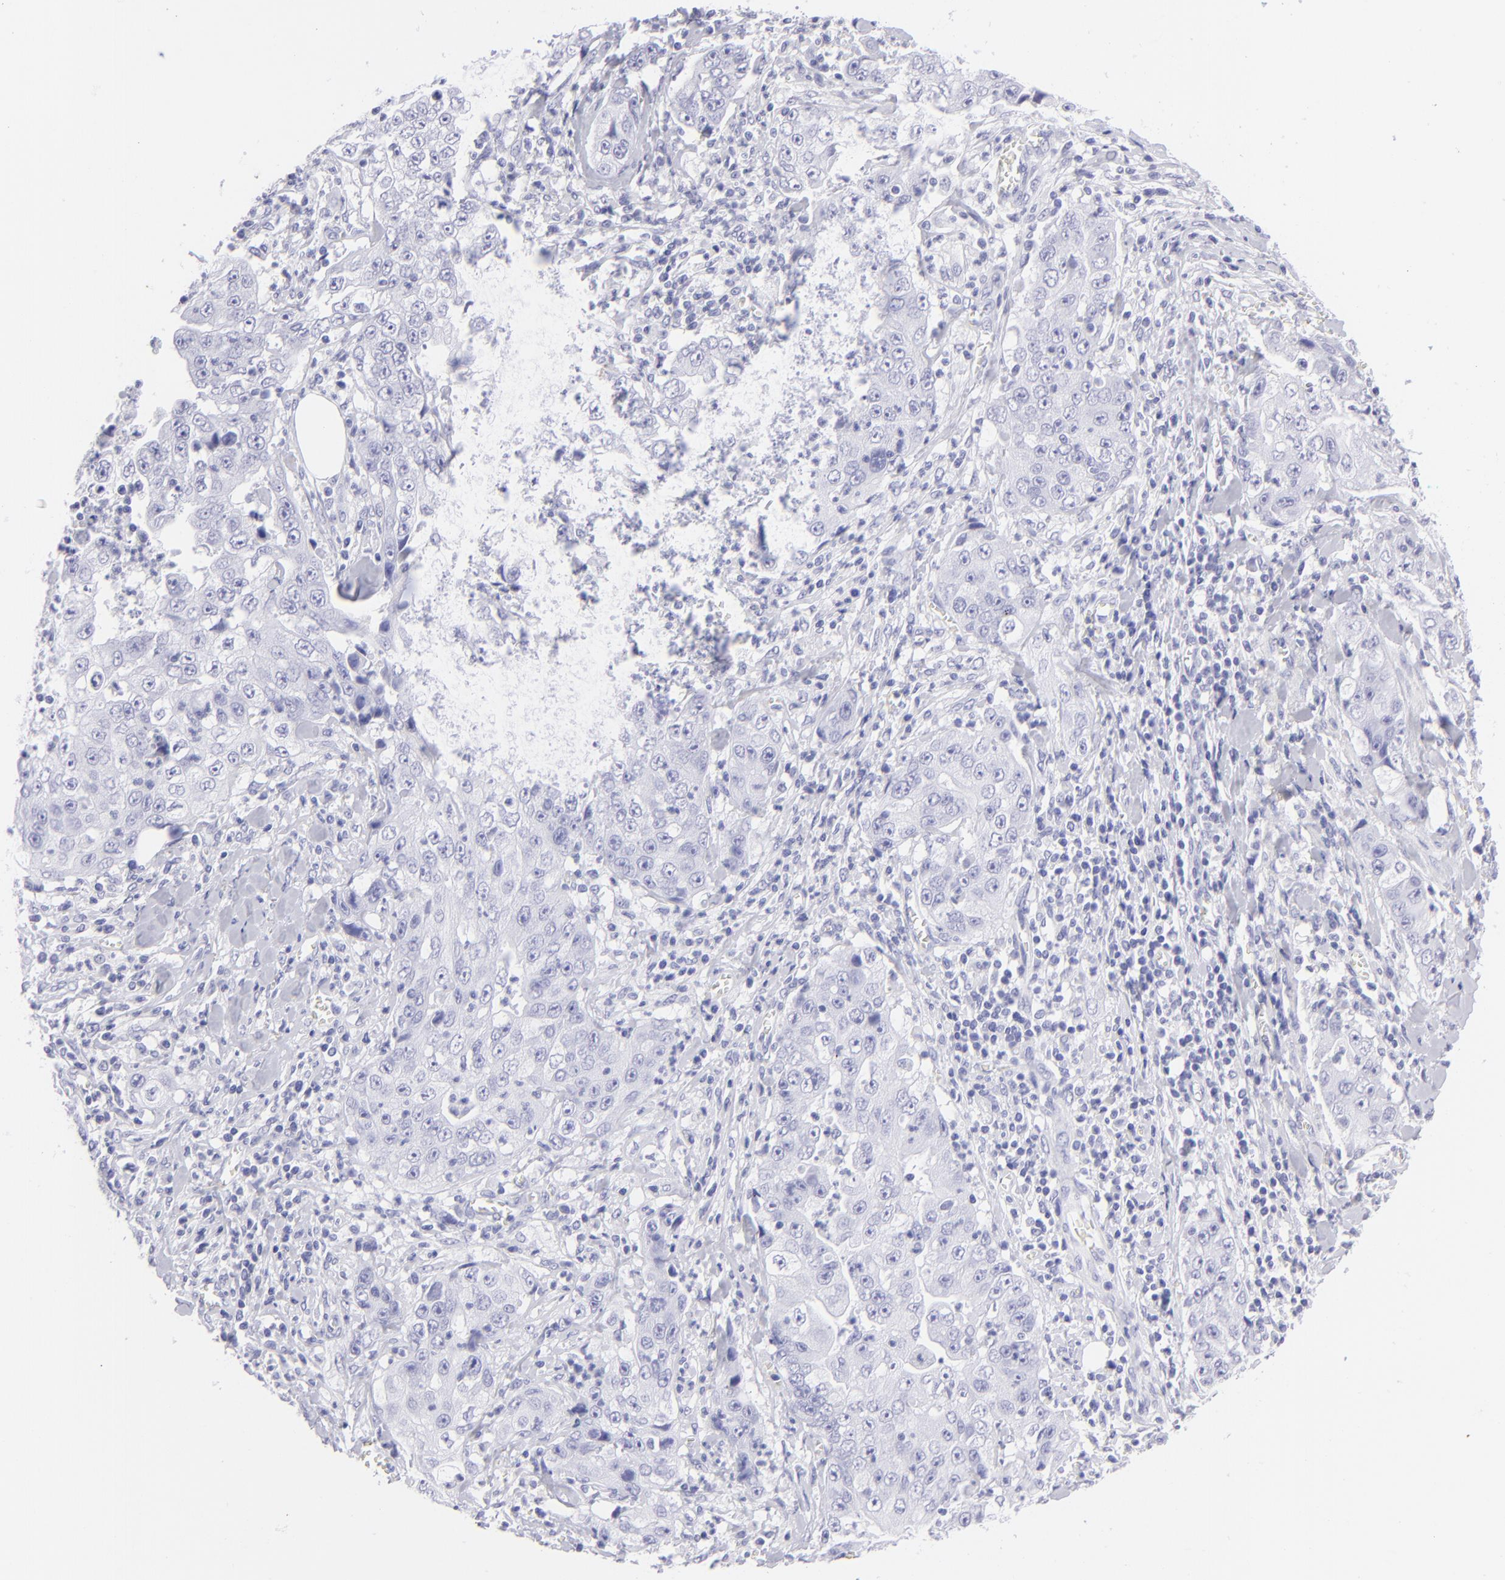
{"staining": {"intensity": "negative", "quantity": "none", "location": "none"}, "tissue": "lung cancer", "cell_type": "Tumor cells", "image_type": "cancer", "snomed": [{"axis": "morphology", "description": "Squamous cell carcinoma, NOS"}, {"axis": "topography", "description": "Lung"}], "caption": "This is an immunohistochemistry histopathology image of human lung cancer (squamous cell carcinoma). There is no expression in tumor cells.", "gene": "SLC1A2", "patient": {"sex": "male", "age": 64}}